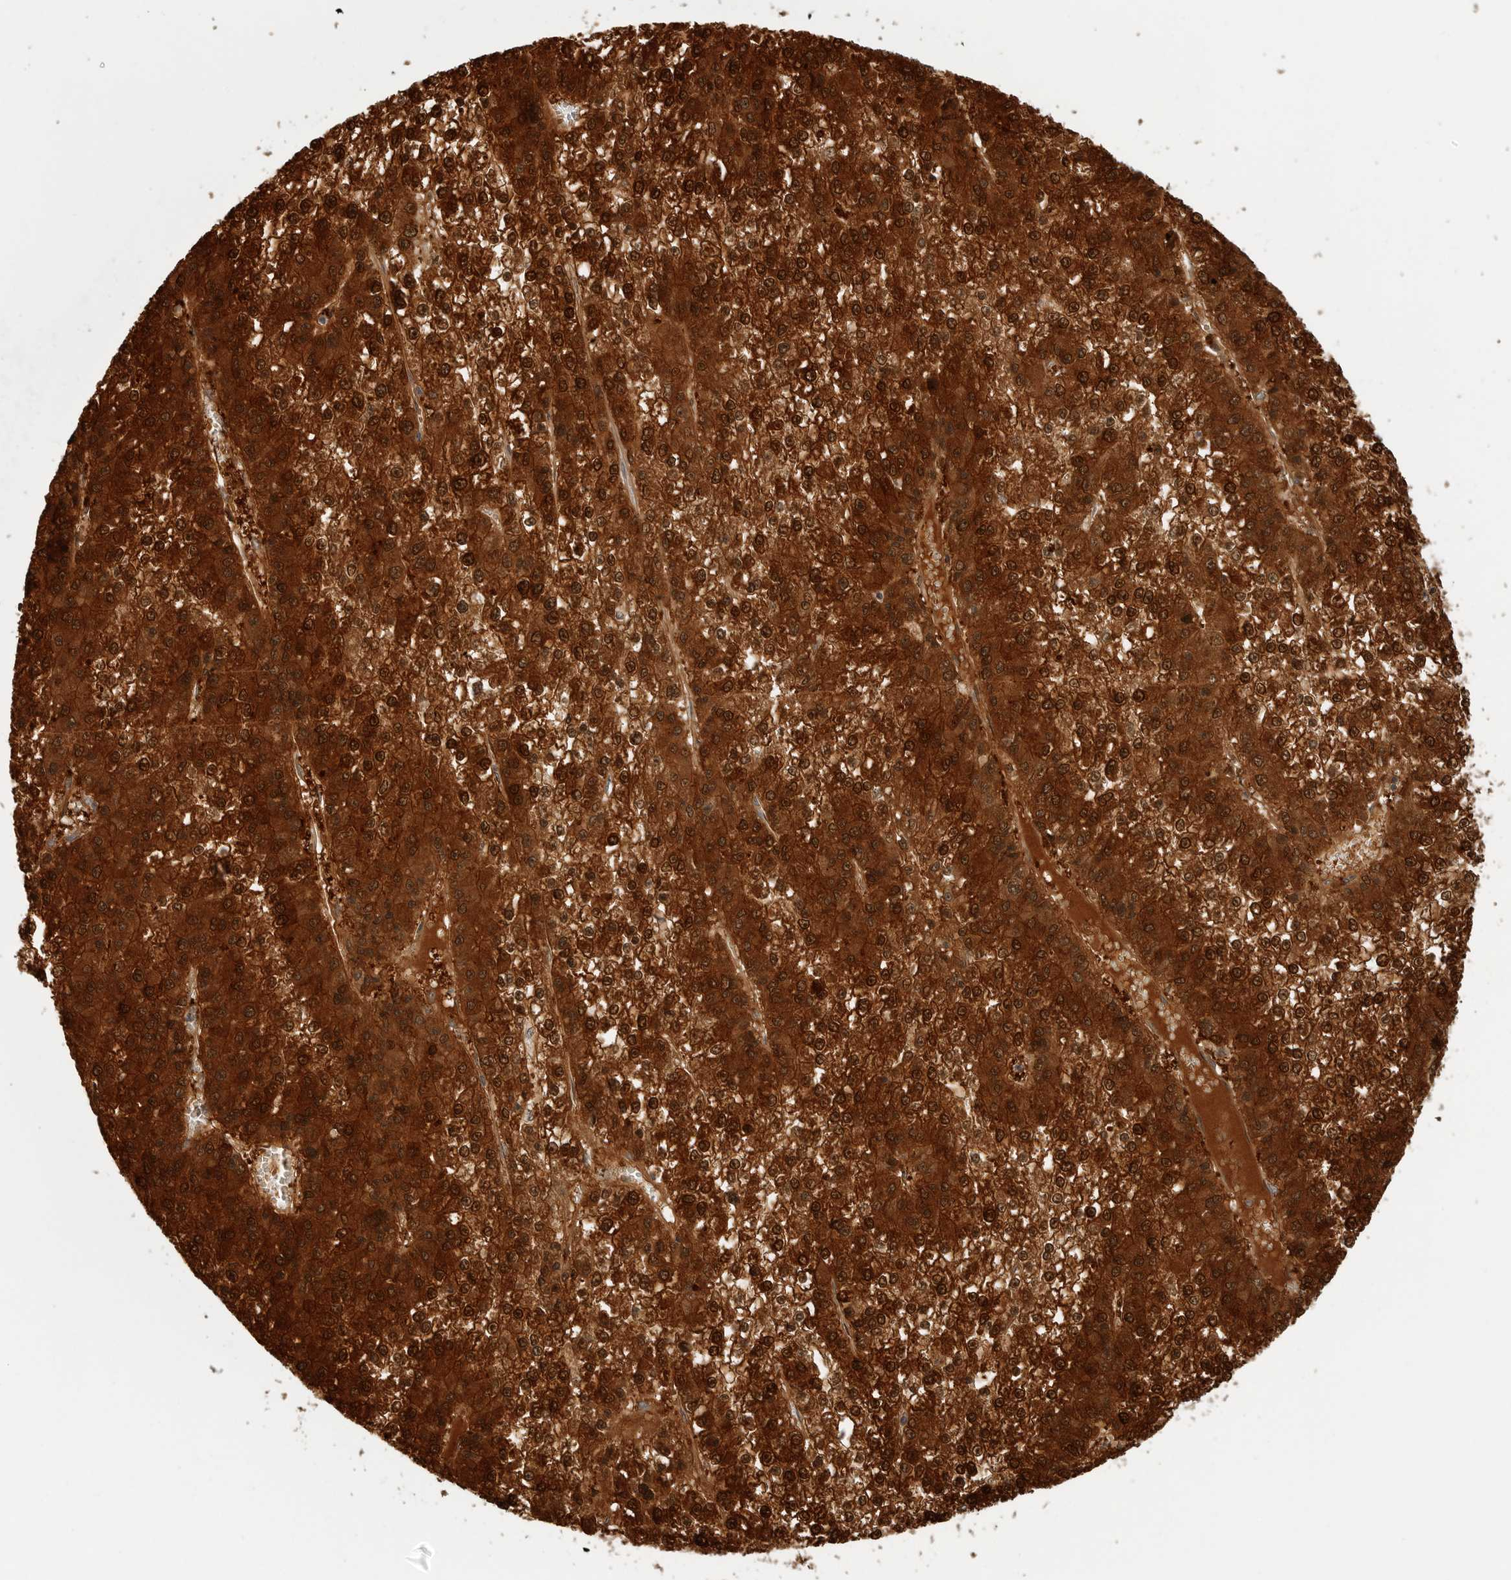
{"staining": {"intensity": "strong", "quantity": ">75%", "location": "cytoplasmic/membranous,nuclear"}, "tissue": "liver cancer", "cell_type": "Tumor cells", "image_type": "cancer", "snomed": [{"axis": "morphology", "description": "Carcinoma, Hepatocellular, NOS"}, {"axis": "topography", "description": "Liver"}], "caption": "Liver cancer stained with a brown dye shows strong cytoplasmic/membranous and nuclear positive staining in approximately >75% of tumor cells.", "gene": "CTIF", "patient": {"sex": "female", "age": 73}}